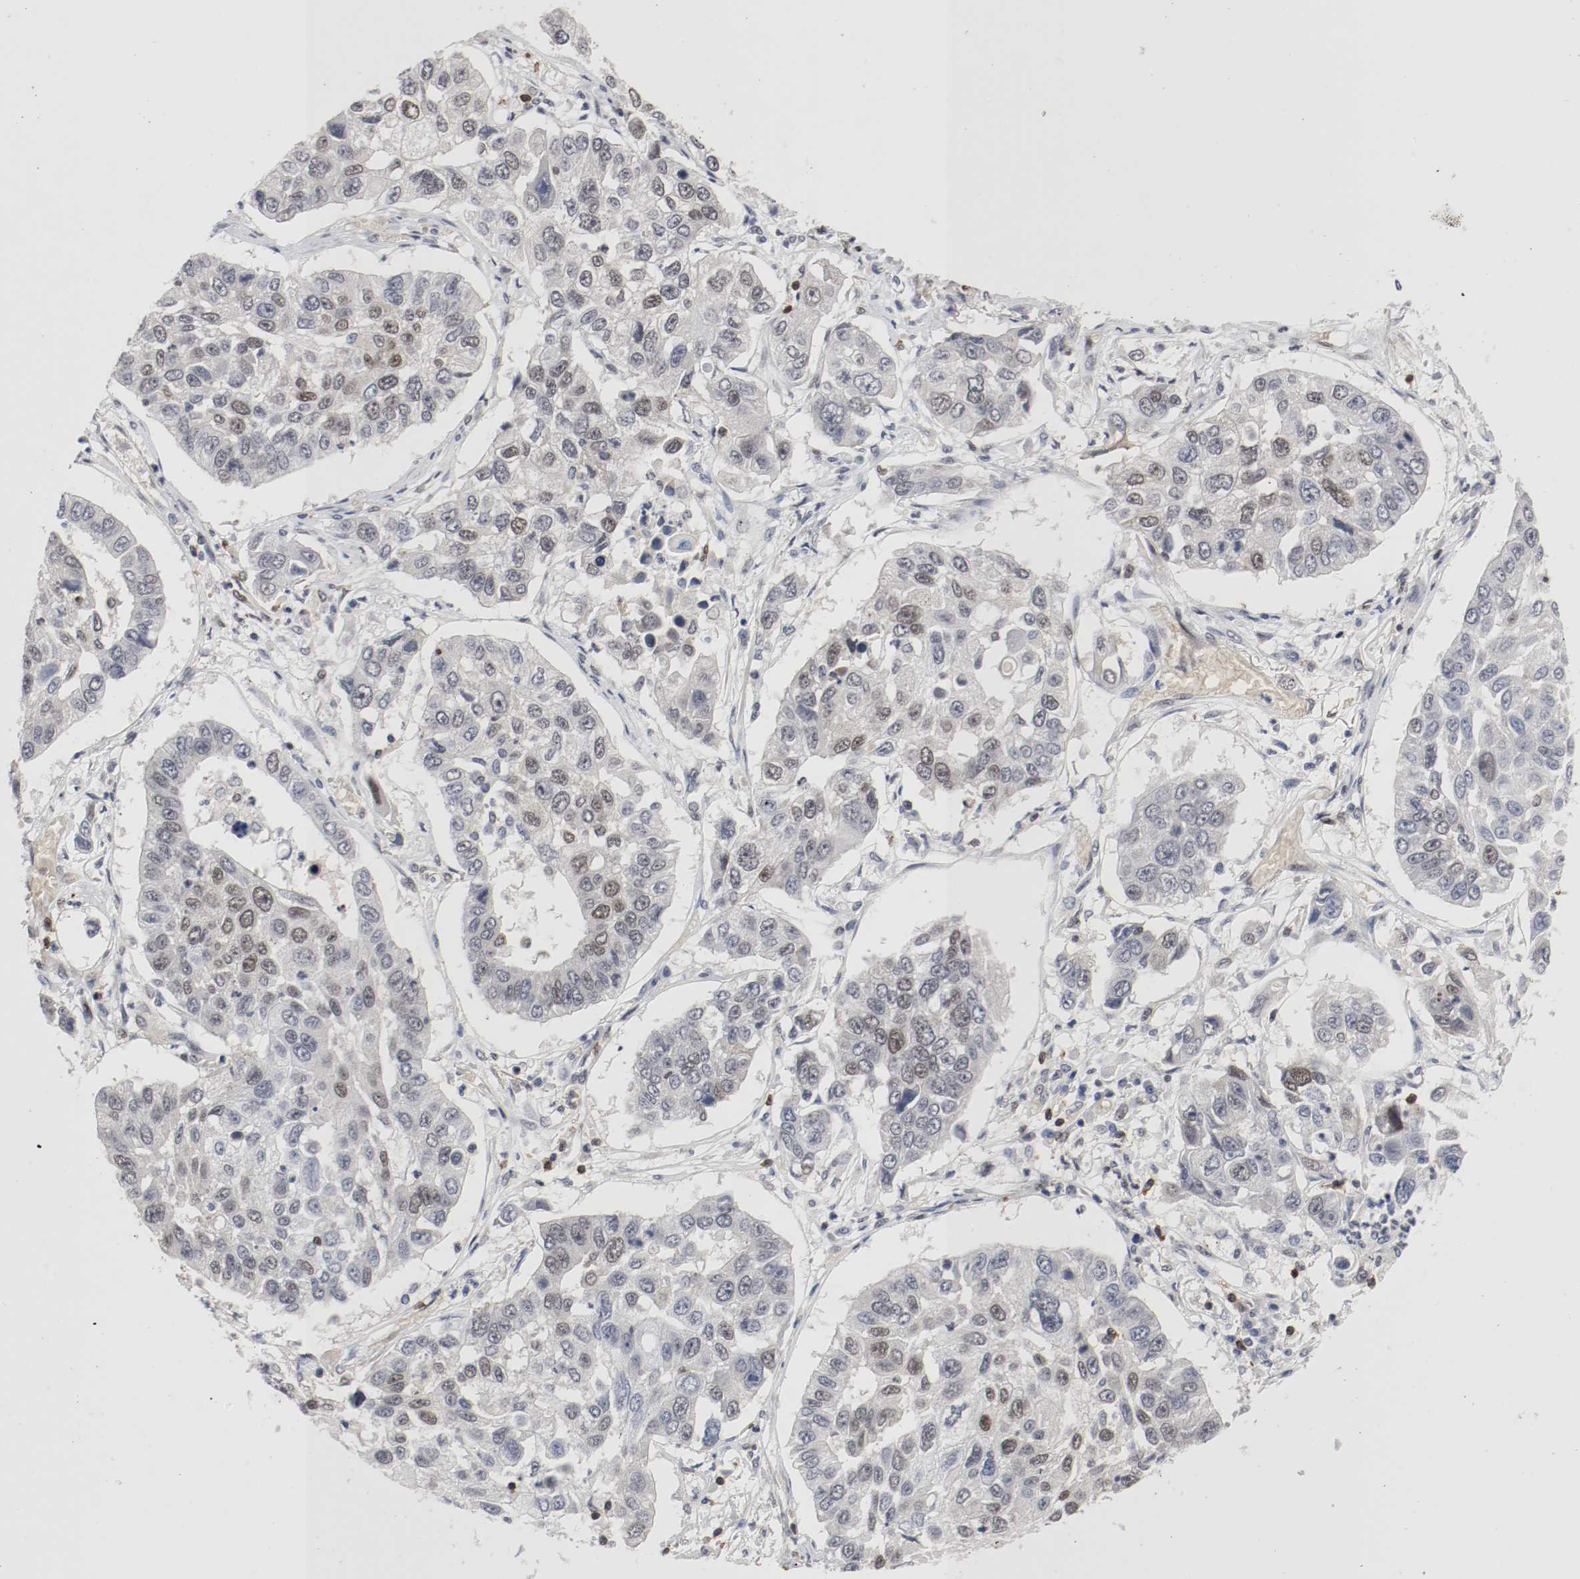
{"staining": {"intensity": "weak", "quantity": "<25%", "location": "nuclear"}, "tissue": "lung cancer", "cell_type": "Tumor cells", "image_type": "cancer", "snomed": [{"axis": "morphology", "description": "Squamous cell carcinoma, NOS"}, {"axis": "topography", "description": "Lung"}], "caption": "Photomicrograph shows no protein staining in tumor cells of lung cancer (squamous cell carcinoma) tissue.", "gene": "JUND", "patient": {"sex": "male", "age": 71}}